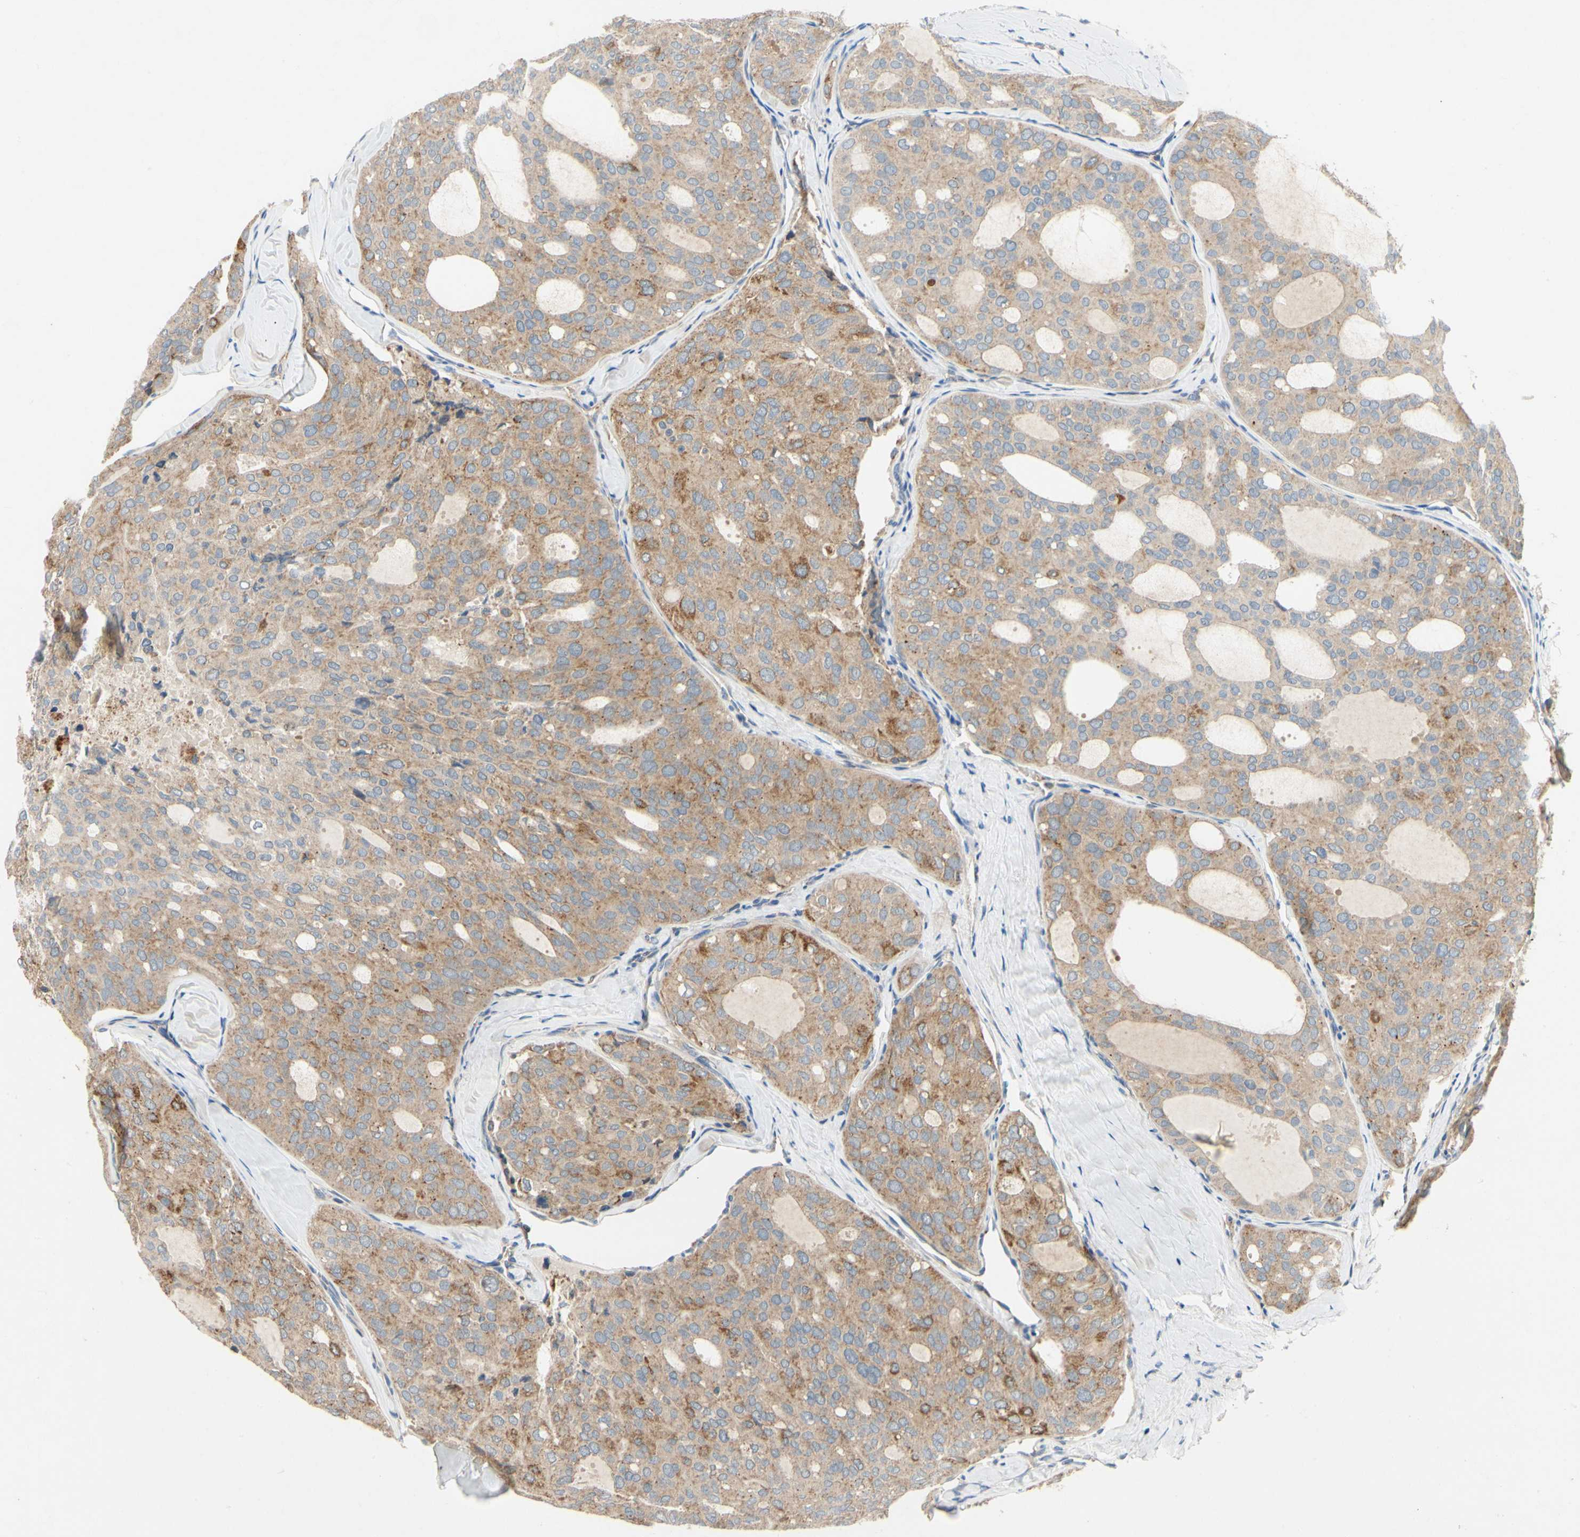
{"staining": {"intensity": "moderate", "quantity": ">75%", "location": "cytoplasmic/membranous"}, "tissue": "thyroid cancer", "cell_type": "Tumor cells", "image_type": "cancer", "snomed": [{"axis": "morphology", "description": "Follicular adenoma carcinoma, NOS"}, {"axis": "topography", "description": "Thyroid gland"}], "caption": "Thyroid follicular adenoma carcinoma stained for a protein exhibits moderate cytoplasmic/membranous positivity in tumor cells.", "gene": "KLHDC8B", "patient": {"sex": "male", "age": 75}}